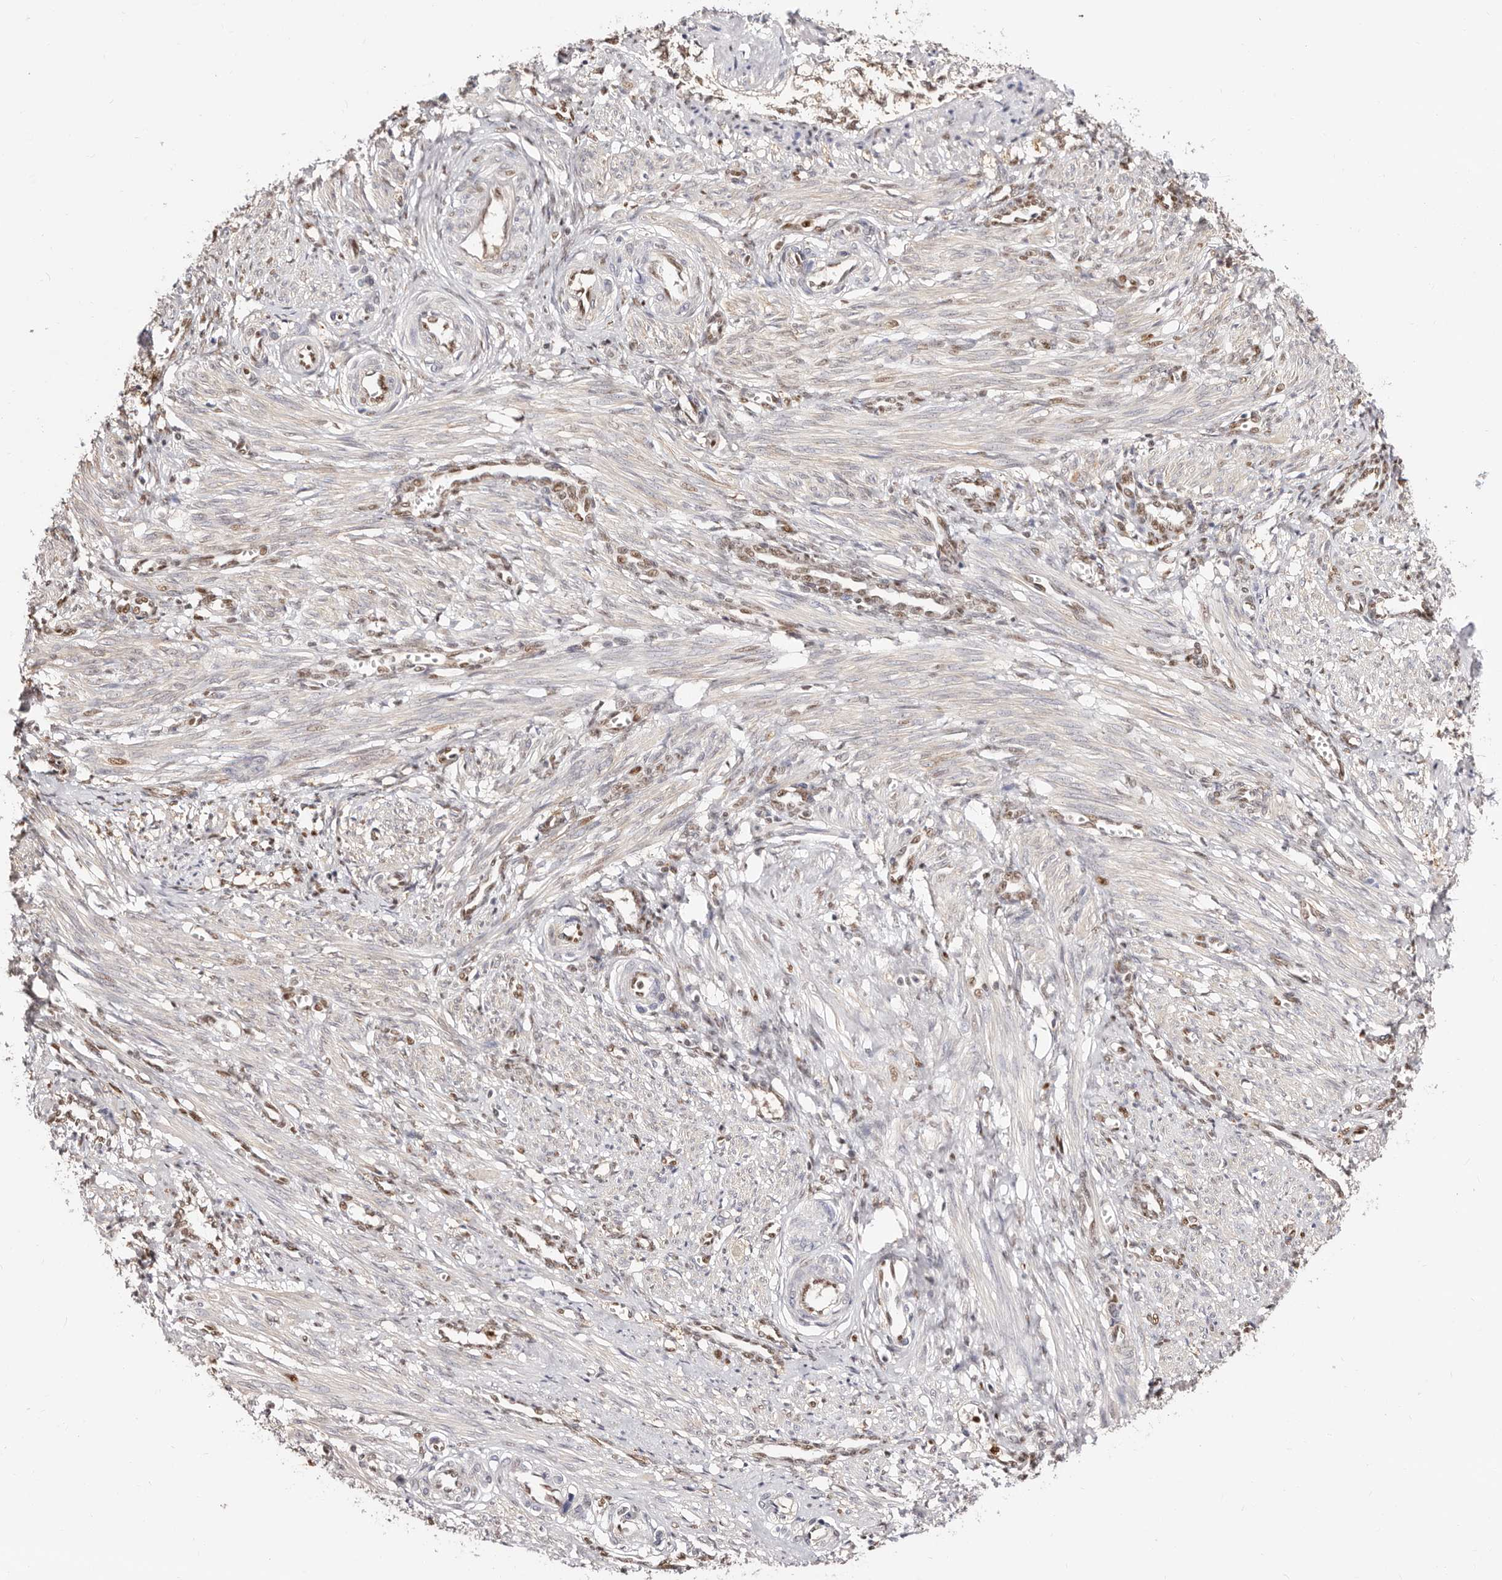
{"staining": {"intensity": "moderate", "quantity": "<25%", "location": "nuclear"}, "tissue": "smooth muscle", "cell_type": "Smooth muscle cells", "image_type": "normal", "snomed": [{"axis": "morphology", "description": "Normal tissue, NOS"}, {"axis": "topography", "description": "Endometrium"}], "caption": "Smooth muscle stained for a protein (brown) displays moderate nuclear positive staining in approximately <25% of smooth muscle cells.", "gene": "TKT", "patient": {"sex": "female", "age": 33}}